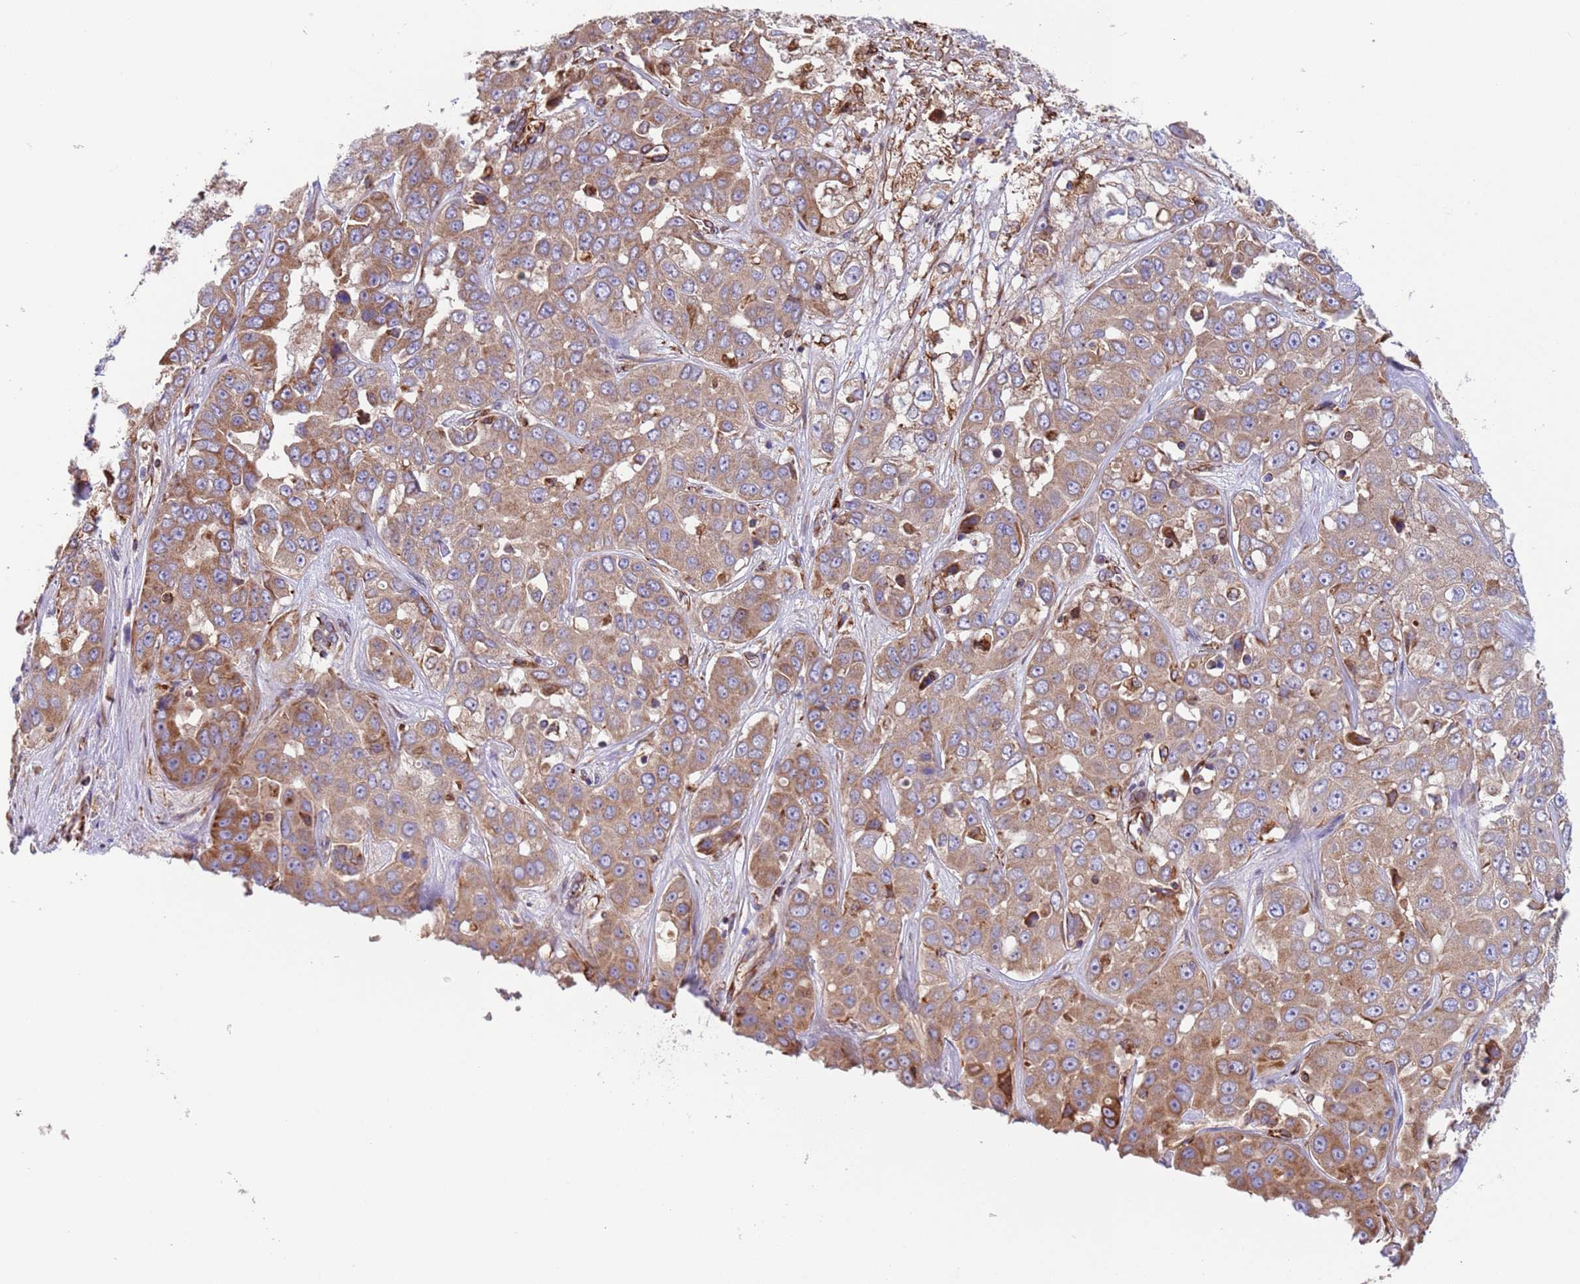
{"staining": {"intensity": "moderate", "quantity": ">75%", "location": "cytoplasmic/membranous"}, "tissue": "liver cancer", "cell_type": "Tumor cells", "image_type": "cancer", "snomed": [{"axis": "morphology", "description": "Cholangiocarcinoma"}, {"axis": "topography", "description": "Liver"}], "caption": "Human liver cholangiocarcinoma stained with a brown dye displays moderate cytoplasmic/membranous positive positivity in approximately >75% of tumor cells.", "gene": "NUDT12", "patient": {"sex": "female", "age": 52}}